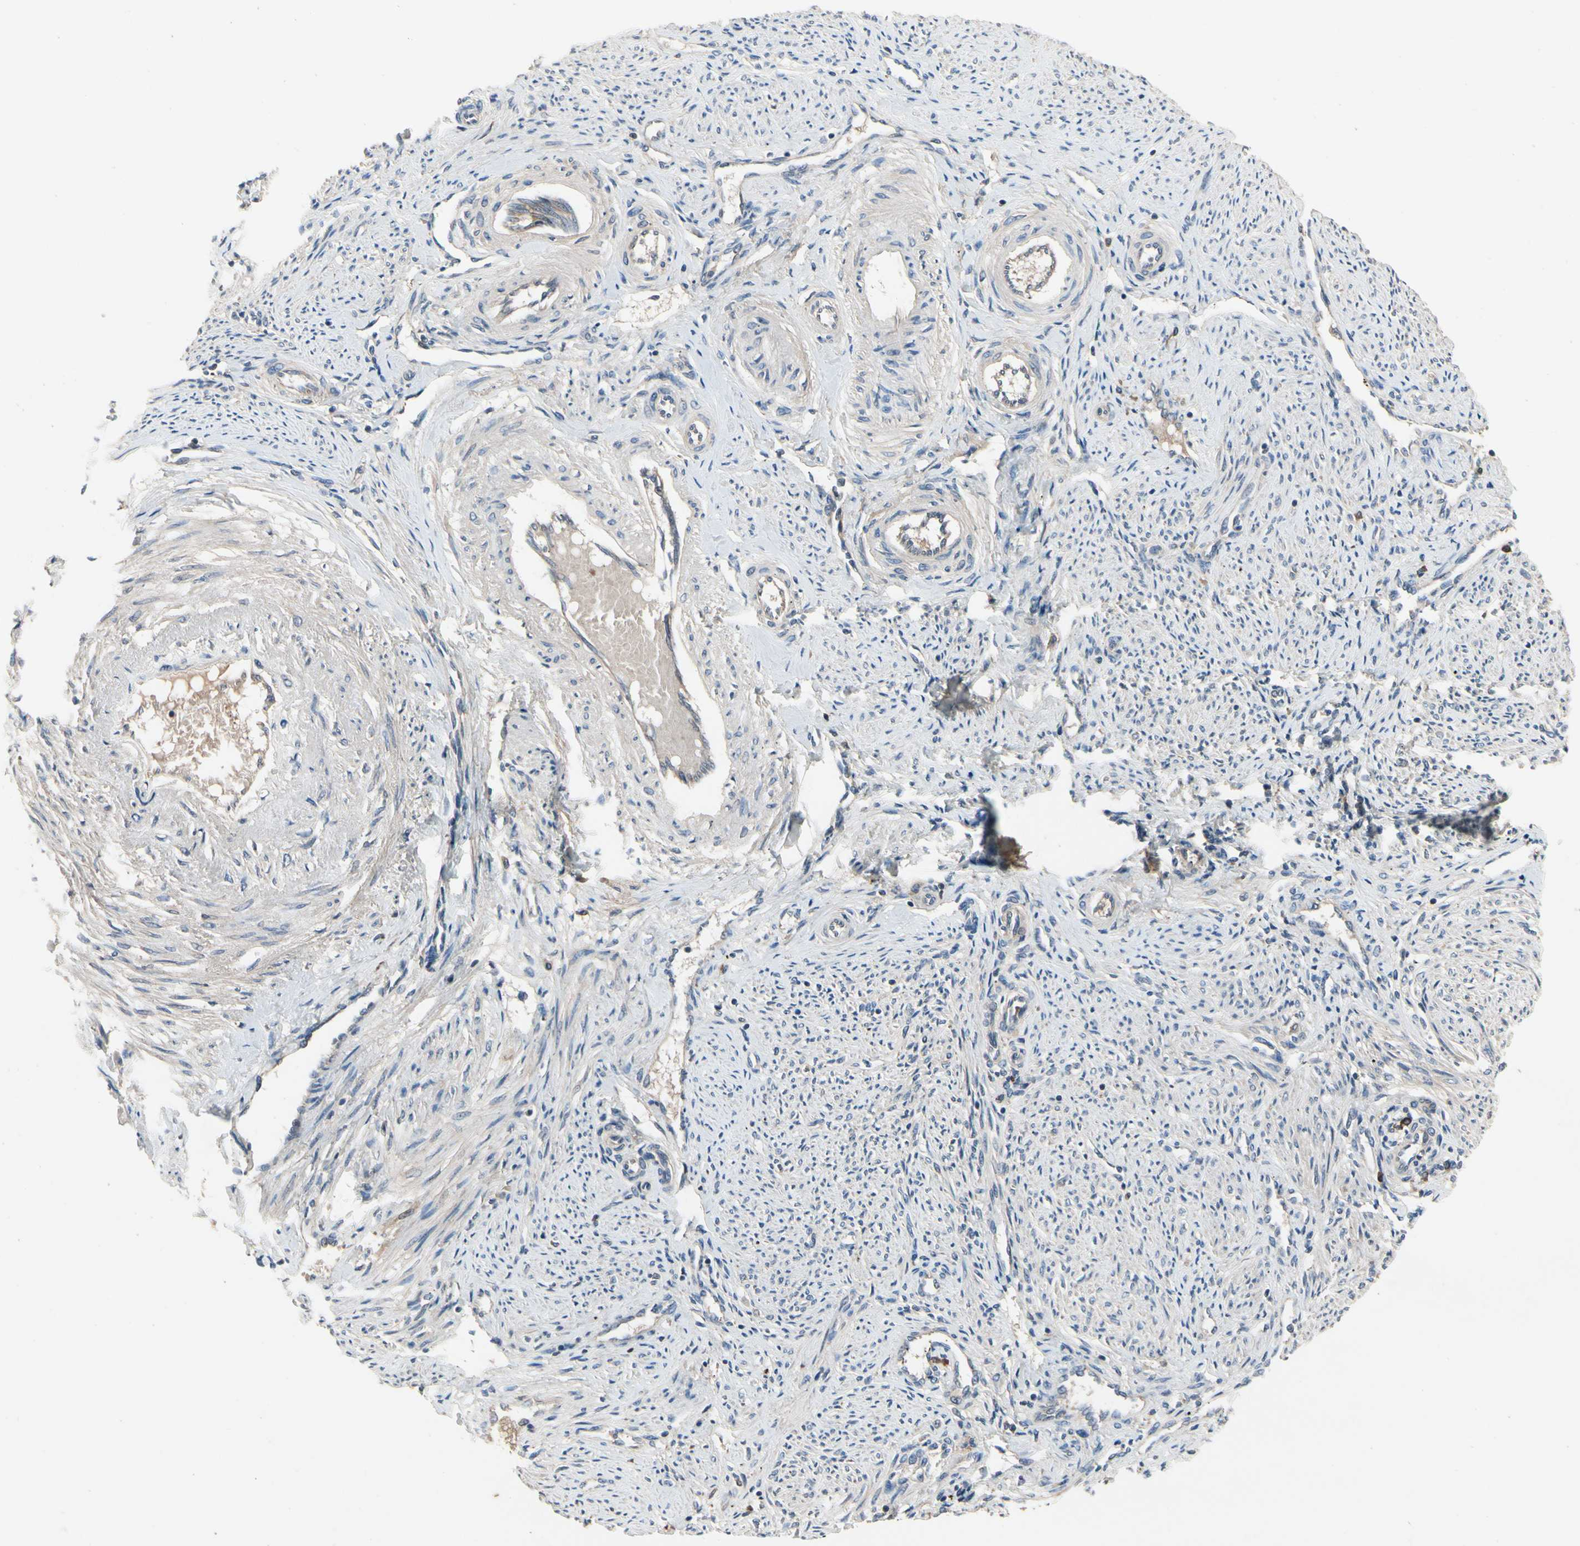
{"staining": {"intensity": "weak", "quantity": "25%-75%", "location": "cytoplasmic/membranous"}, "tissue": "endometrium", "cell_type": "Cells in endometrial stroma", "image_type": "normal", "snomed": [{"axis": "morphology", "description": "Normal tissue, NOS"}, {"axis": "topography", "description": "Endometrium"}], "caption": "Protein staining reveals weak cytoplasmic/membranous expression in approximately 25%-75% of cells in endometrial stroma in unremarkable endometrium. The staining was performed using DAB, with brown indicating positive protein expression. Nuclei are stained blue with hematoxylin.", "gene": "IL1RL1", "patient": {"sex": "female", "age": 42}}